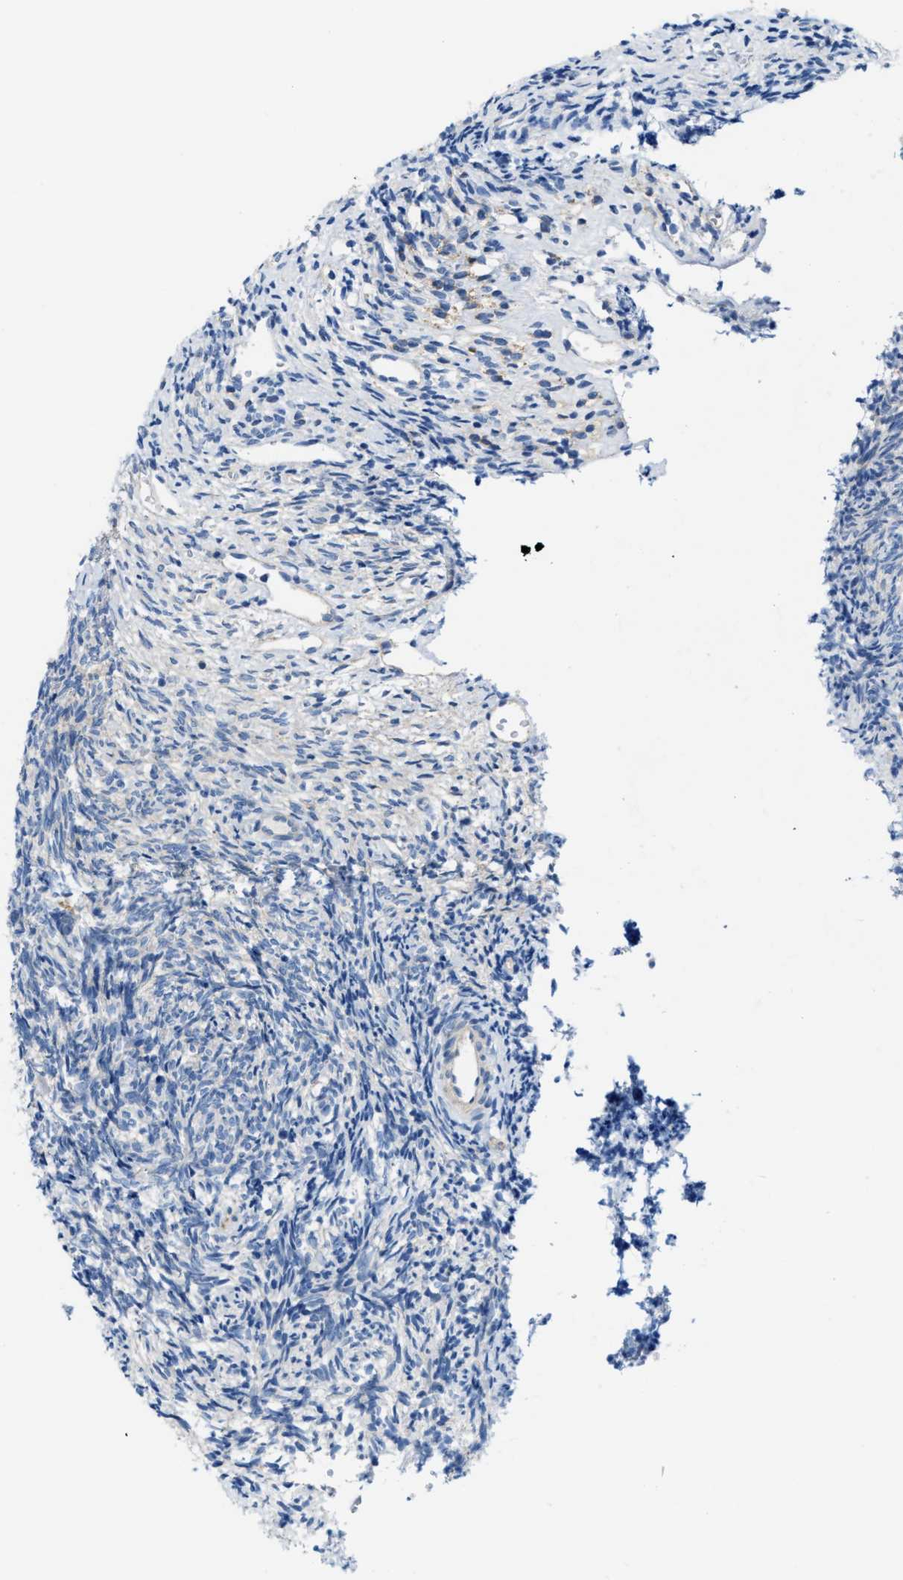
{"staining": {"intensity": "negative", "quantity": "none", "location": "none"}, "tissue": "ovary", "cell_type": "Ovarian stroma cells", "image_type": "normal", "snomed": [{"axis": "morphology", "description": "Normal tissue, NOS"}, {"axis": "topography", "description": "Ovary"}], "caption": "A micrograph of ovary stained for a protein displays no brown staining in ovarian stroma cells. (Immunohistochemistry, brightfield microscopy, high magnification).", "gene": "JADE1", "patient": {"sex": "female", "age": 41}}